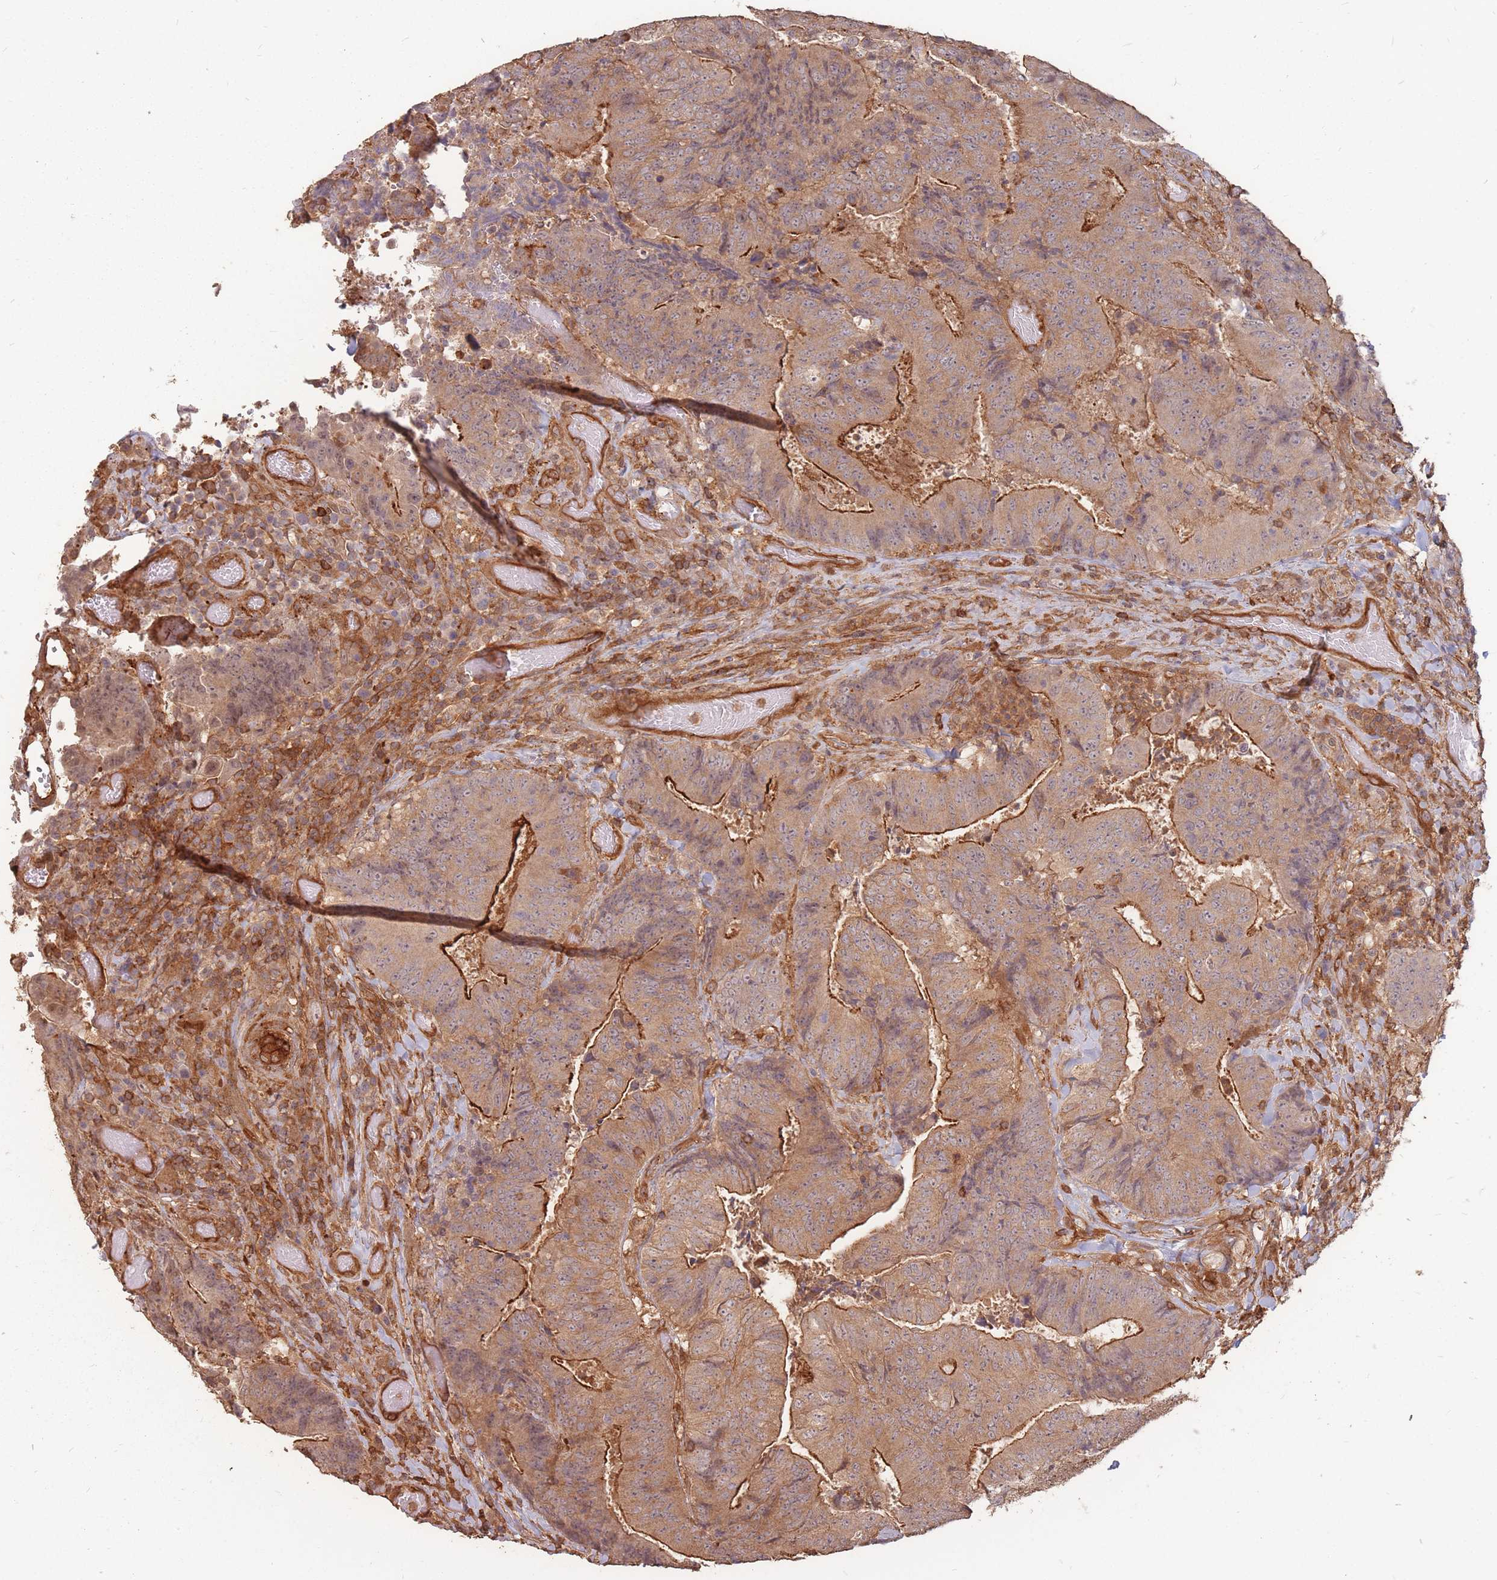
{"staining": {"intensity": "strong", "quantity": ">75%", "location": "cytoplasmic/membranous"}, "tissue": "colorectal cancer", "cell_type": "Tumor cells", "image_type": "cancer", "snomed": [{"axis": "morphology", "description": "Adenocarcinoma, NOS"}, {"axis": "topography", "description": "Rectum"}], "caption": "Immunohistochemistry (IHC) histopathology image of human colorectal adenocarcinoma stained for a protein (brown), which reveals high levels of strong cytoplasmic/membranous expression in about >75% of tumor cells.", "gene": "PLS3", "patient": {"sex": "male", "age": 72}}